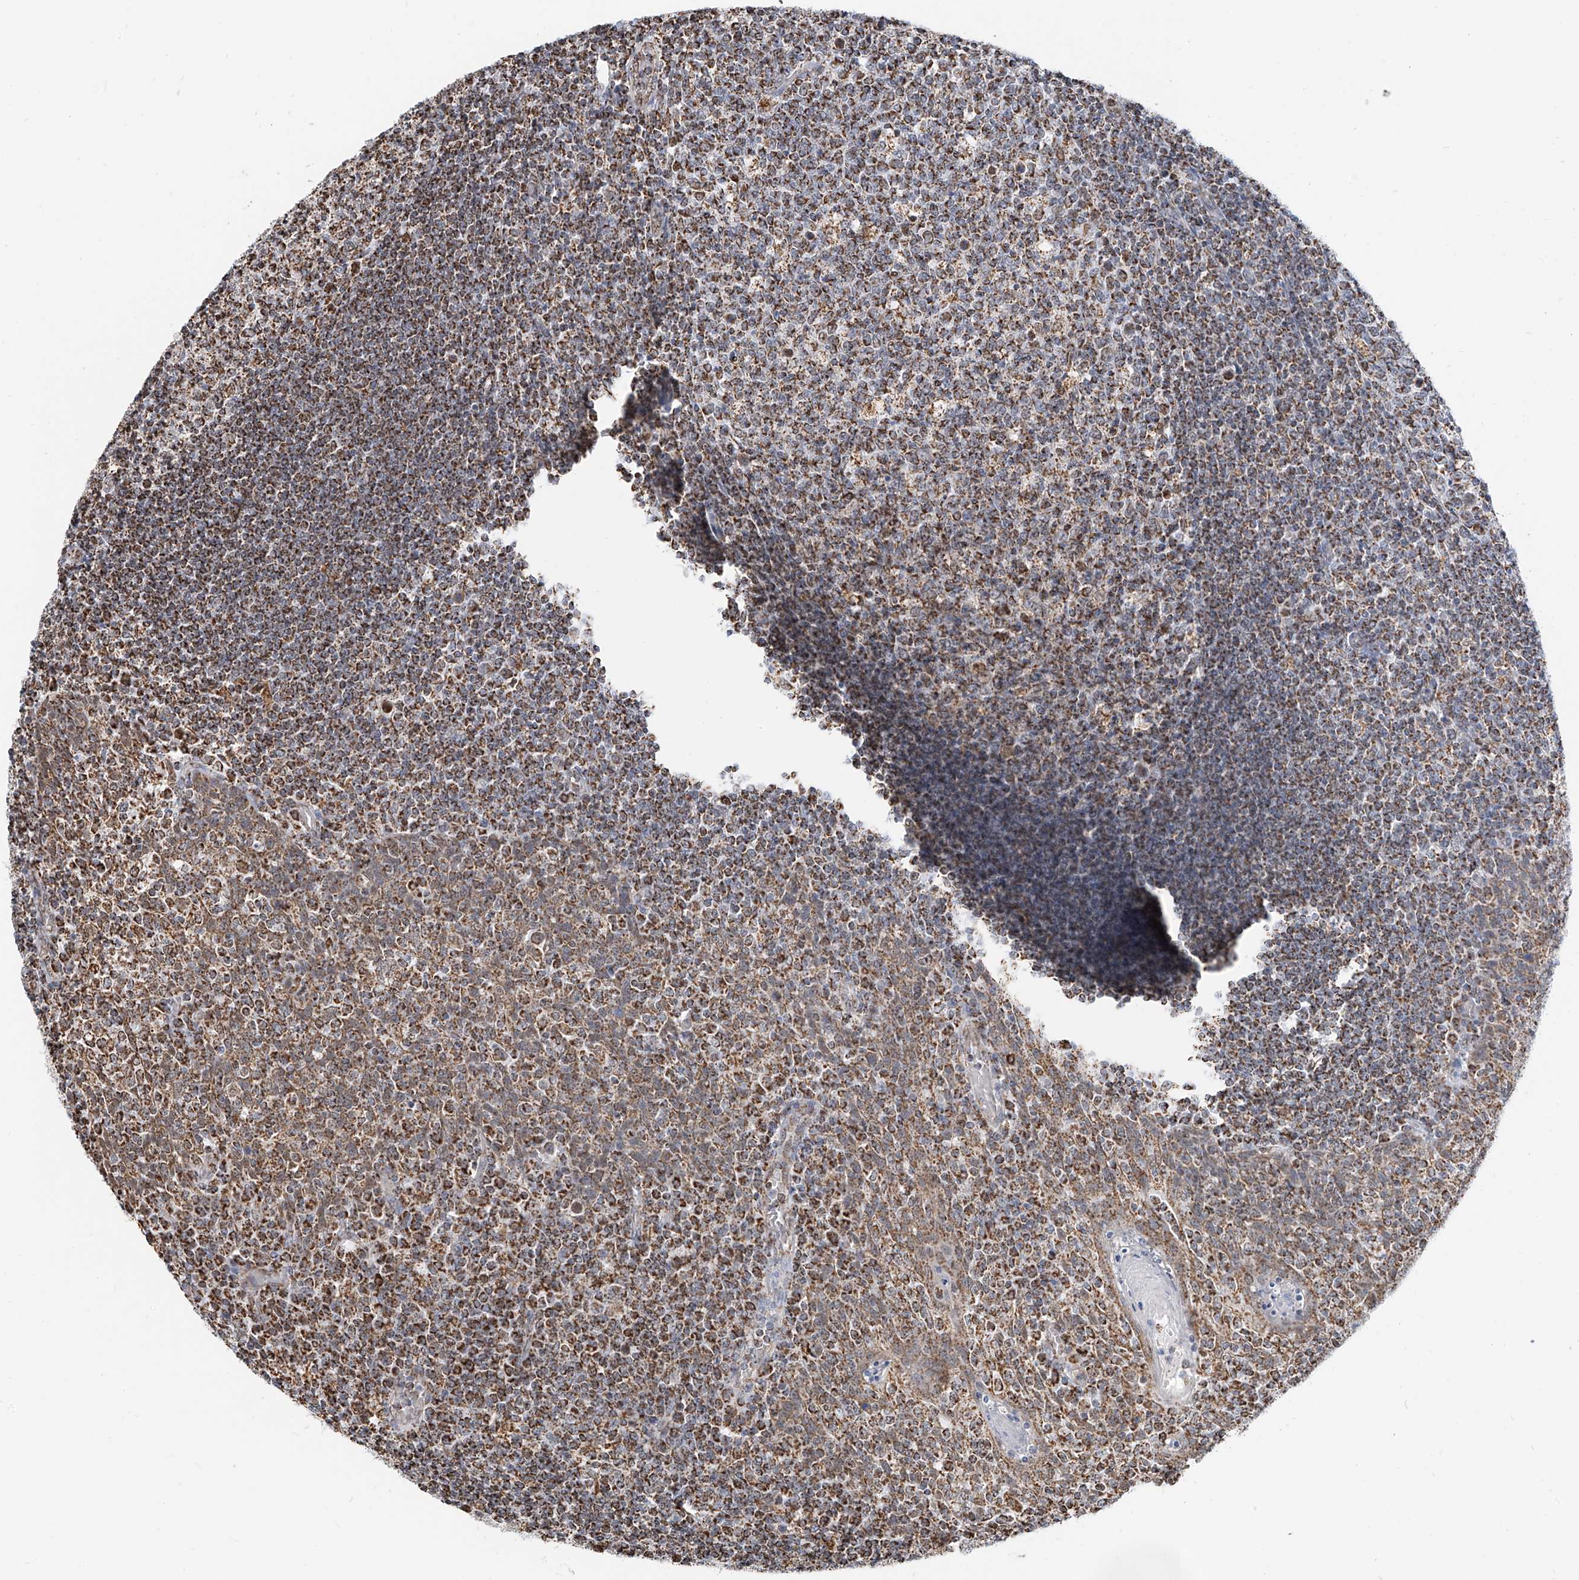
{"staining": {"intensity": "moderate", "quantity": ">75%", "location": "cytoplasmic/membranous"}, "tissue": "tonsil", "cell_type": "Germinal center cells", "image_type": "normal", "snomed": [{"axis": "morphology", "description": "Normal tissue, NOS"}, {"axis": "topography", "description": "Tonsil"}], "caption": "This image reveals normal tonsil stained with IHC to label a protein in brown. The cytoplasmic/membranous of germinal center cells show moderate positivity for the protein. Nuclei are counter-stained blue.", "gene": "NALCN", "patient": {"sex": "female", "age": 19}}